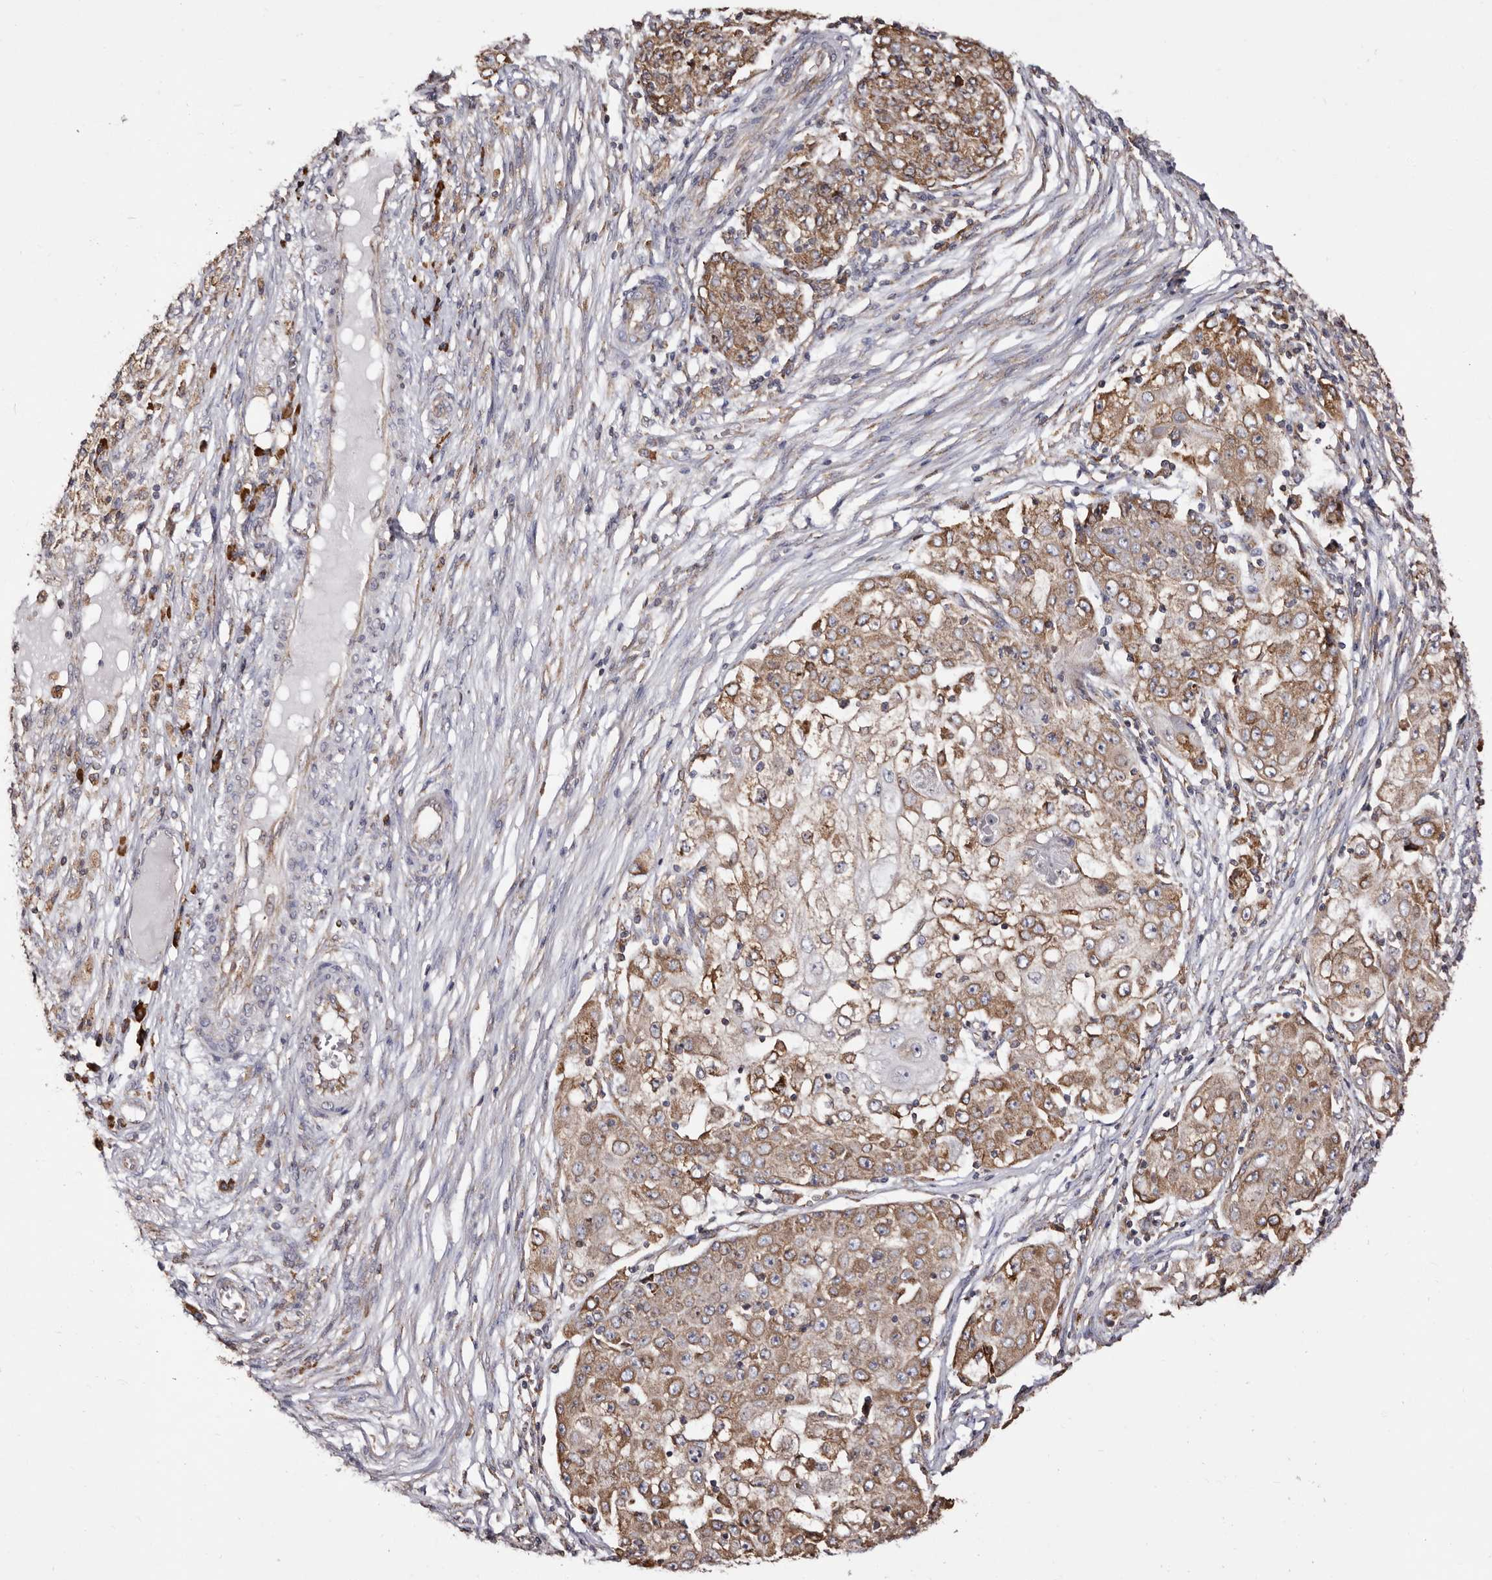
{"staining": {"intensity": "moderate", "quantity": ">75%", "location": "cytoplasmic/membranous"}, "tissue": "ovarian cancer", "cell_type": "Tumor cells", "image_type": "cancer", "snomed": [{"axis": "morphology", "description": "Carcinoma, endometroid"}, {"axis": "topography", "description": "Ovary"}], "caption": "IHC micrograph of ovarian cancer stained for a protein (brown), which shows medium levels of moderate cytoplasmic/membranous staining in approximately >75% of tumor cells.", "gene": "ACBD6", "patient": {"sex": "female", "age": 42}}